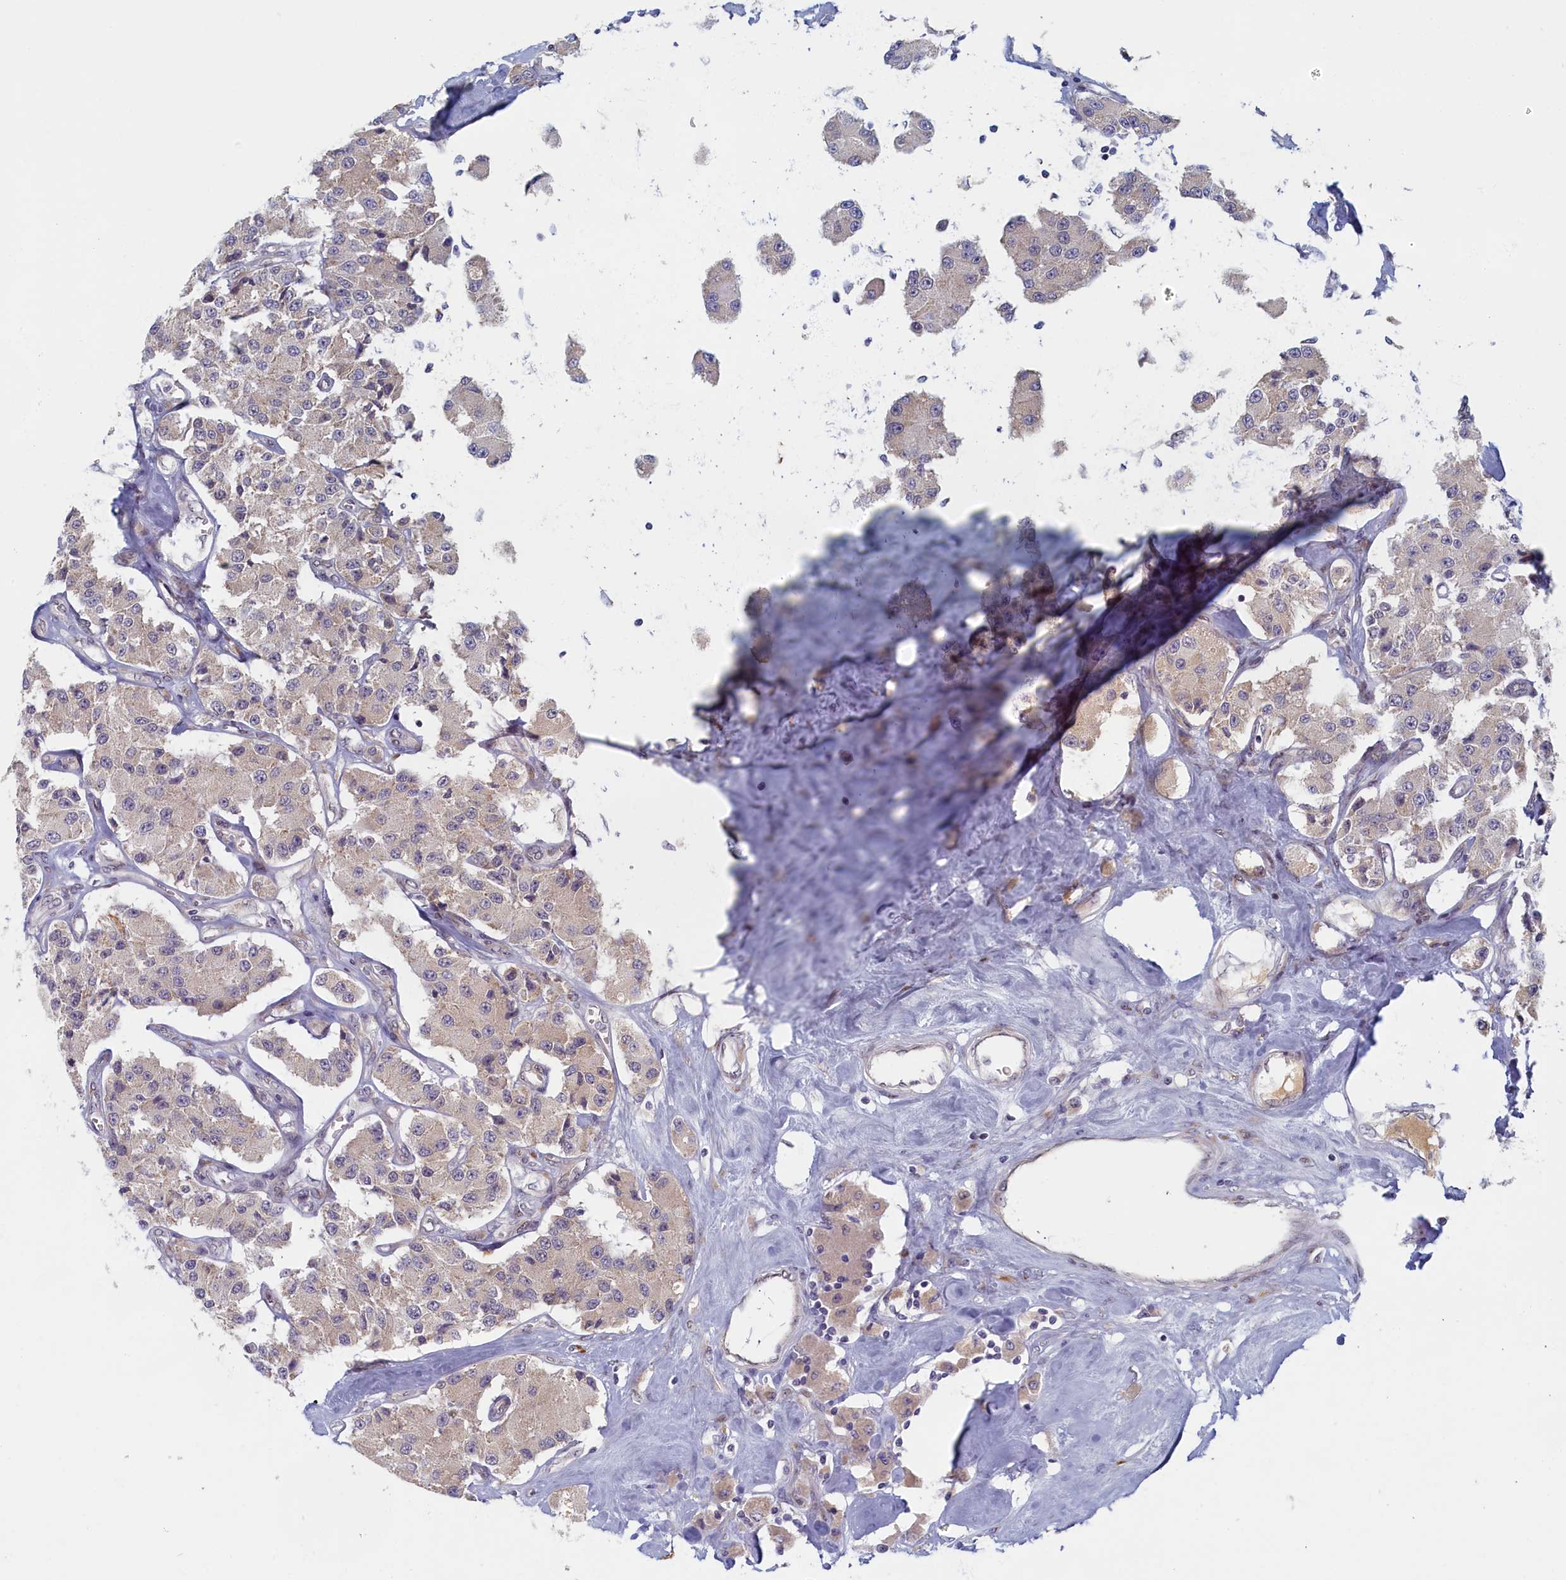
{"staining": {"intensity": "weak", "quantity": "<25%", "location": "cytoplasmic/membranous"}, "tissue": "carcinoid", "cell_type": "Tumor cells", "image_type": "cancer", "snomed": [{"axis": "morphology", "description": "Carcinoid, malignant, NOS"}, {"axis": "topography", "description": "Pancreas"}], "caption": "Immunohistochemistry (IHC) micrograph of human carcinoid (malignant) stained for a protein (brown), which displays no expression in tumor cells. (Brightfield microscopy of DAB (3,3'-diaminobenzidine) IHC at high magnification).", "gene": "DNAJC17", "patient": {"sex": "male", "age": 41}}